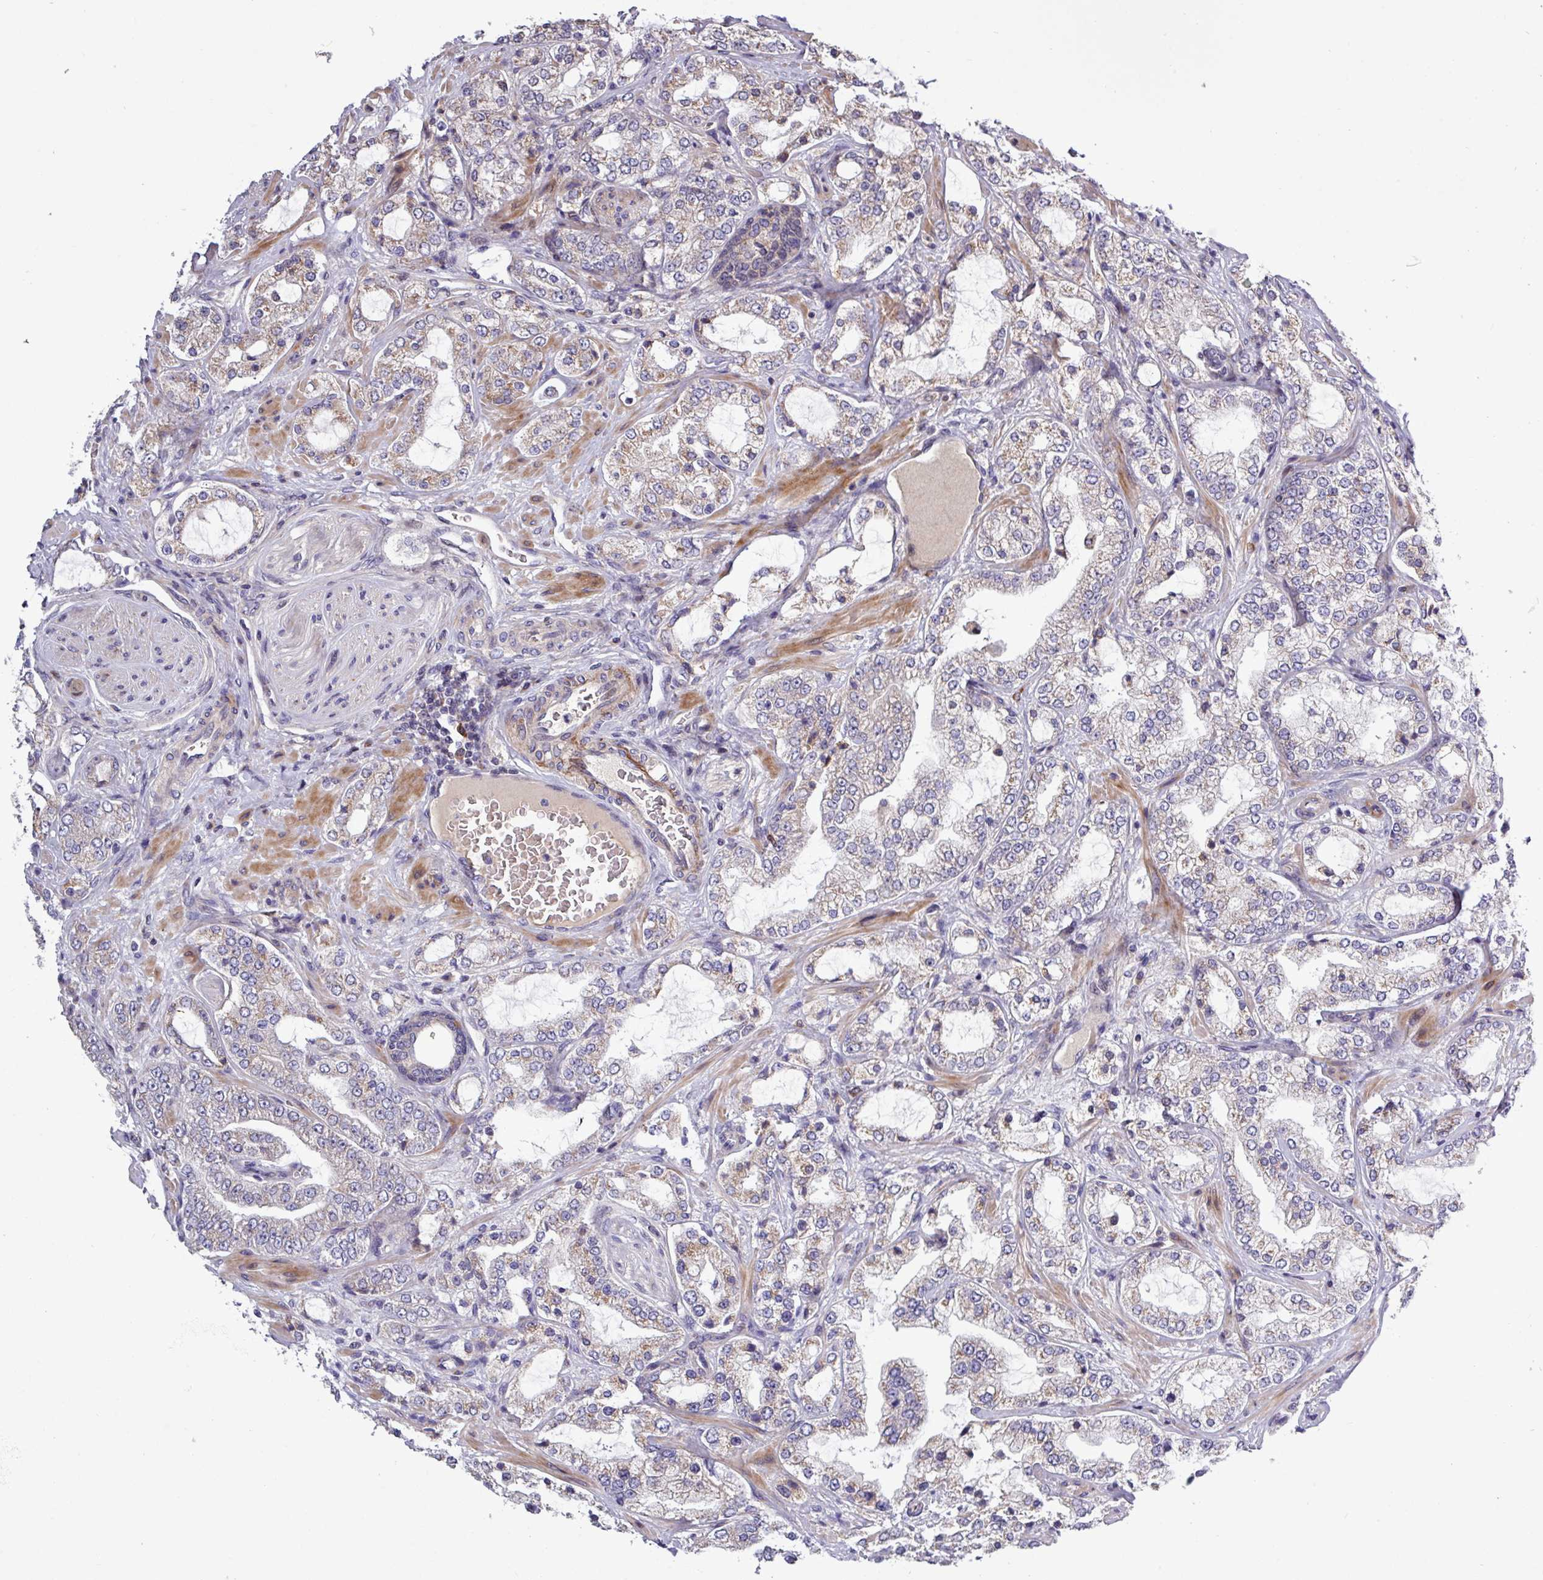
{"staining": {"intensity": "weak", "quantity": "25%-75%", "location": "cytoplasmic/membranous"}, "tissue": "prostate cancer", "cell_type": "Tumor cells", "image_type": "cancer", "snomed": [{"axis": "morphology", "description": "Adenocarcinoma, High grade"}, {"axis": "topography", "description": "Prostate"}], "caption": "About 25%-75% of tumor cells in human prostate high-grade adenocarcinoma demonstrate weak cytoplasmic/membranous protein expression as visualized by brown immunohistochemical staining.", "gene": "TNFSF12", "patient": {"sex": "male", "age": 64}}